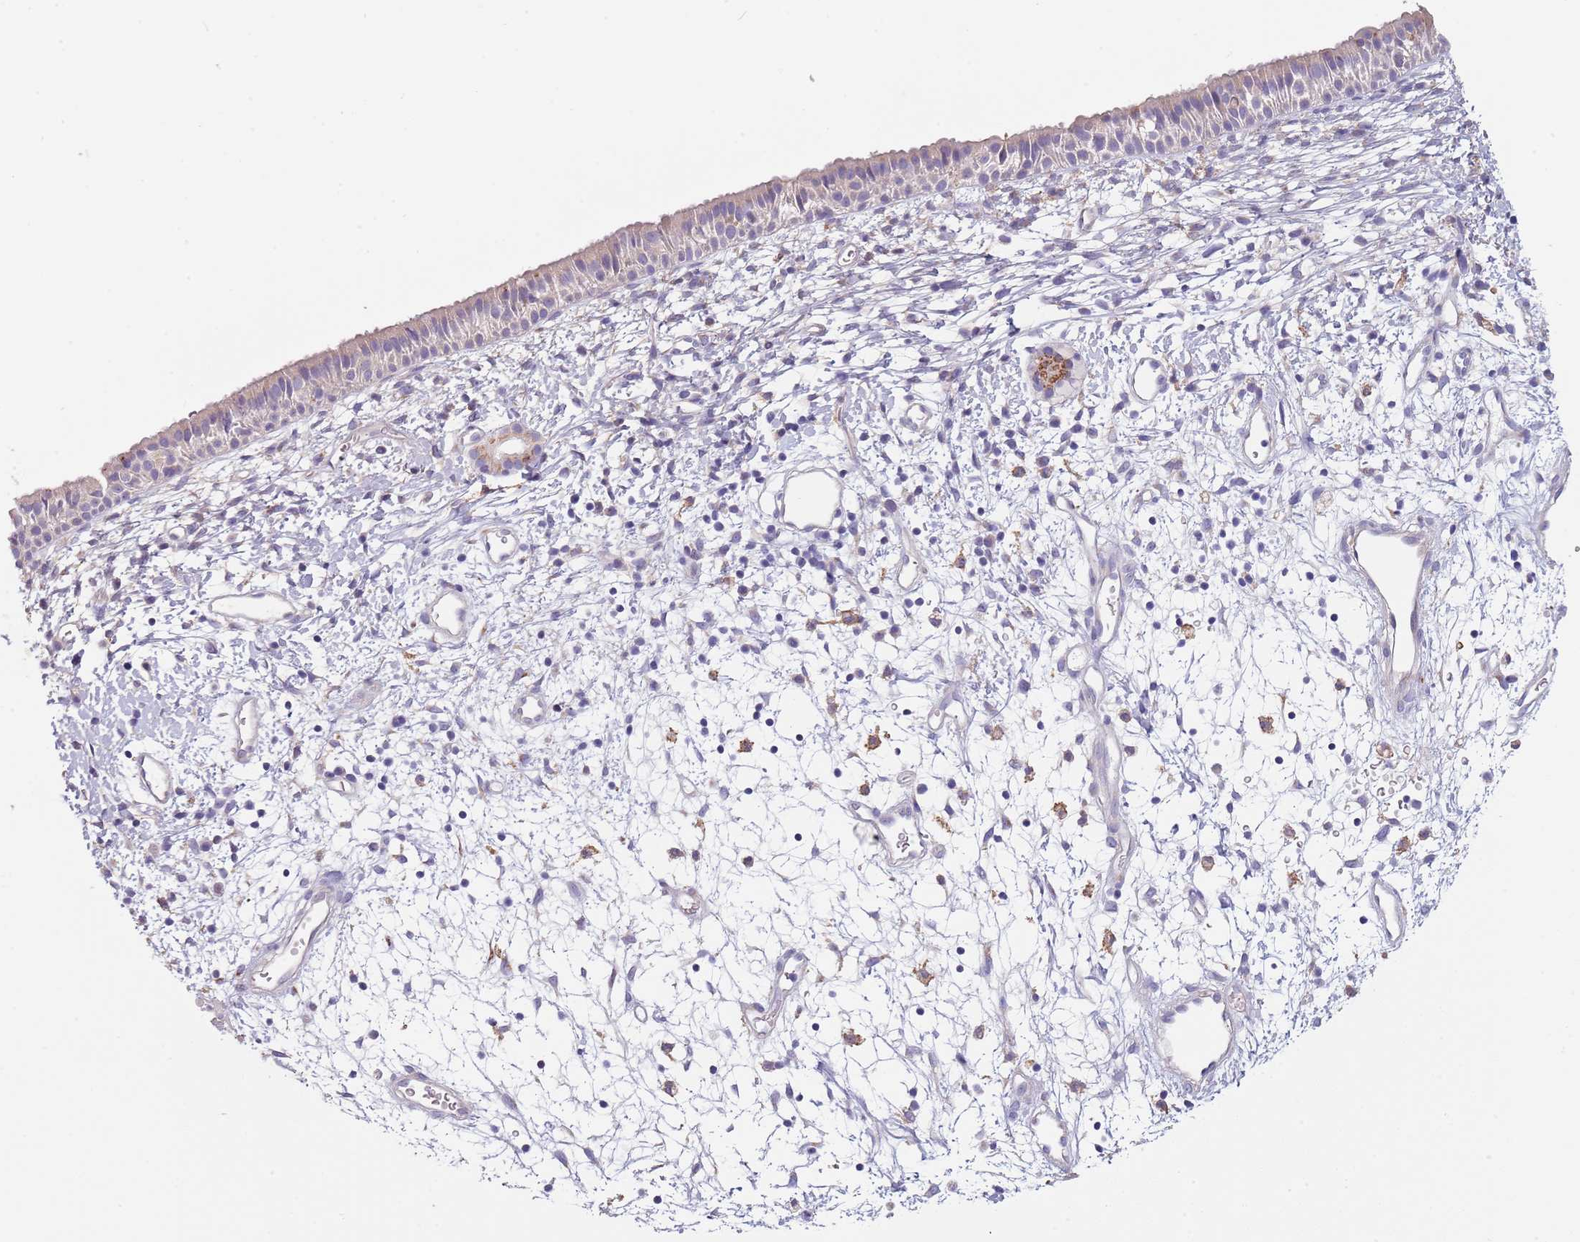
{"staining": {"intensity": "negative", "quantity": "none", "location": "none"}, "tissue": "nasopharynx", "cell_type": "Respiratory epithelial cells", "image_type": "normal", "snomed": [{"axis": "morphology", "description": "Normal tissue, NOS"}, {"axis": "topography", "description": "Nasopharynx"}], "caption": "A photomicrograph of nasopharynx stained for a protein shows no brown staining in respiratory epithelial cells.", "gene": "MAN1C1", "patient": {"sex": "male", "age": 22}}